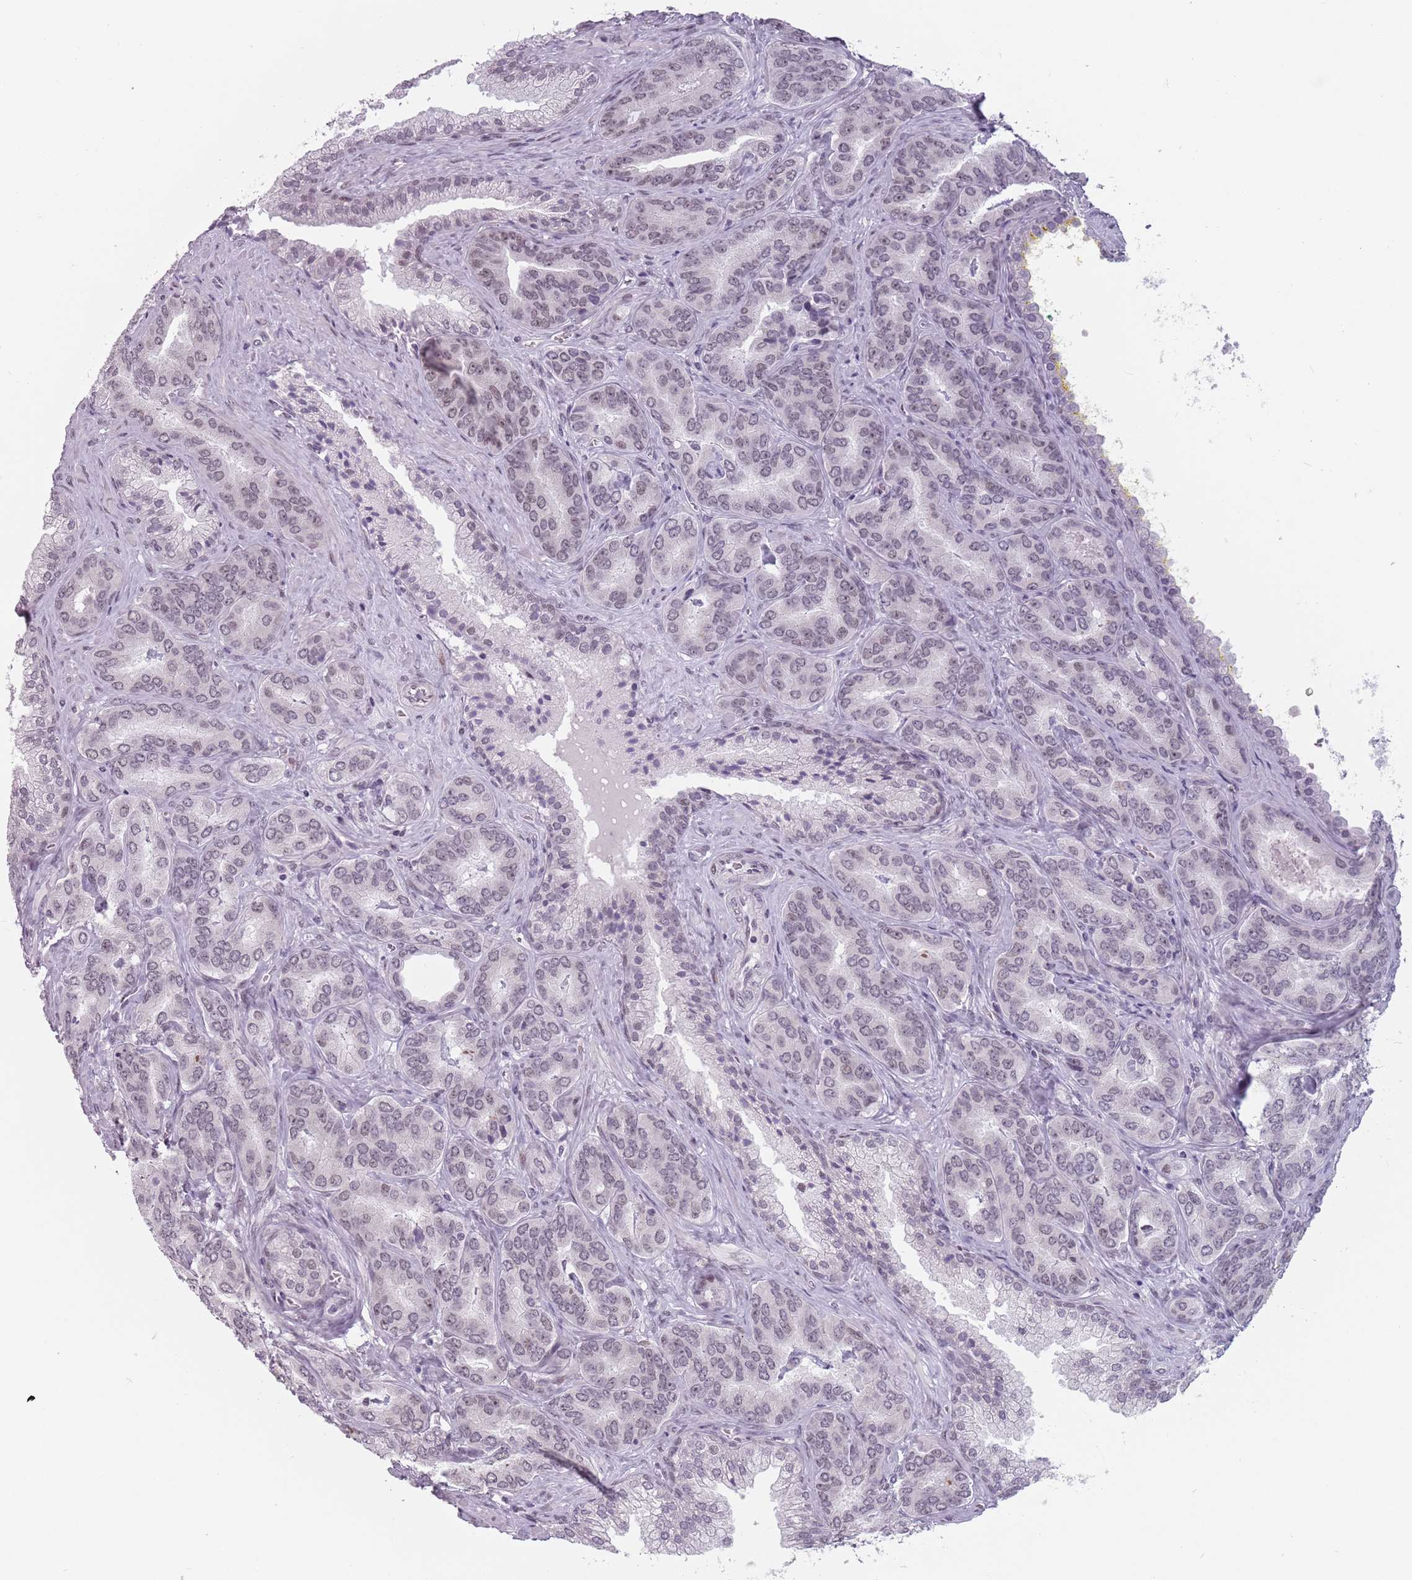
{"staining": {"intensity": "weak", "quantity": "25%-75%", "location": "nuclear"}, "tissue": "prostate cancer", "cell_type": "Tumor cells", "image_type": "cancer", "snomed": [{"axis": "morphology", "description": "Adenocarcinoma, High grade"}, {"axis": "topography", "description": "Prostate"}], "caption": "Protein positivity by IHC displays weak nuclear expression in about 25%-75% of tumor cells in prostate cancer.", "gene": "PTCHD1", "patient": {"sex": "male", "age": 72}}